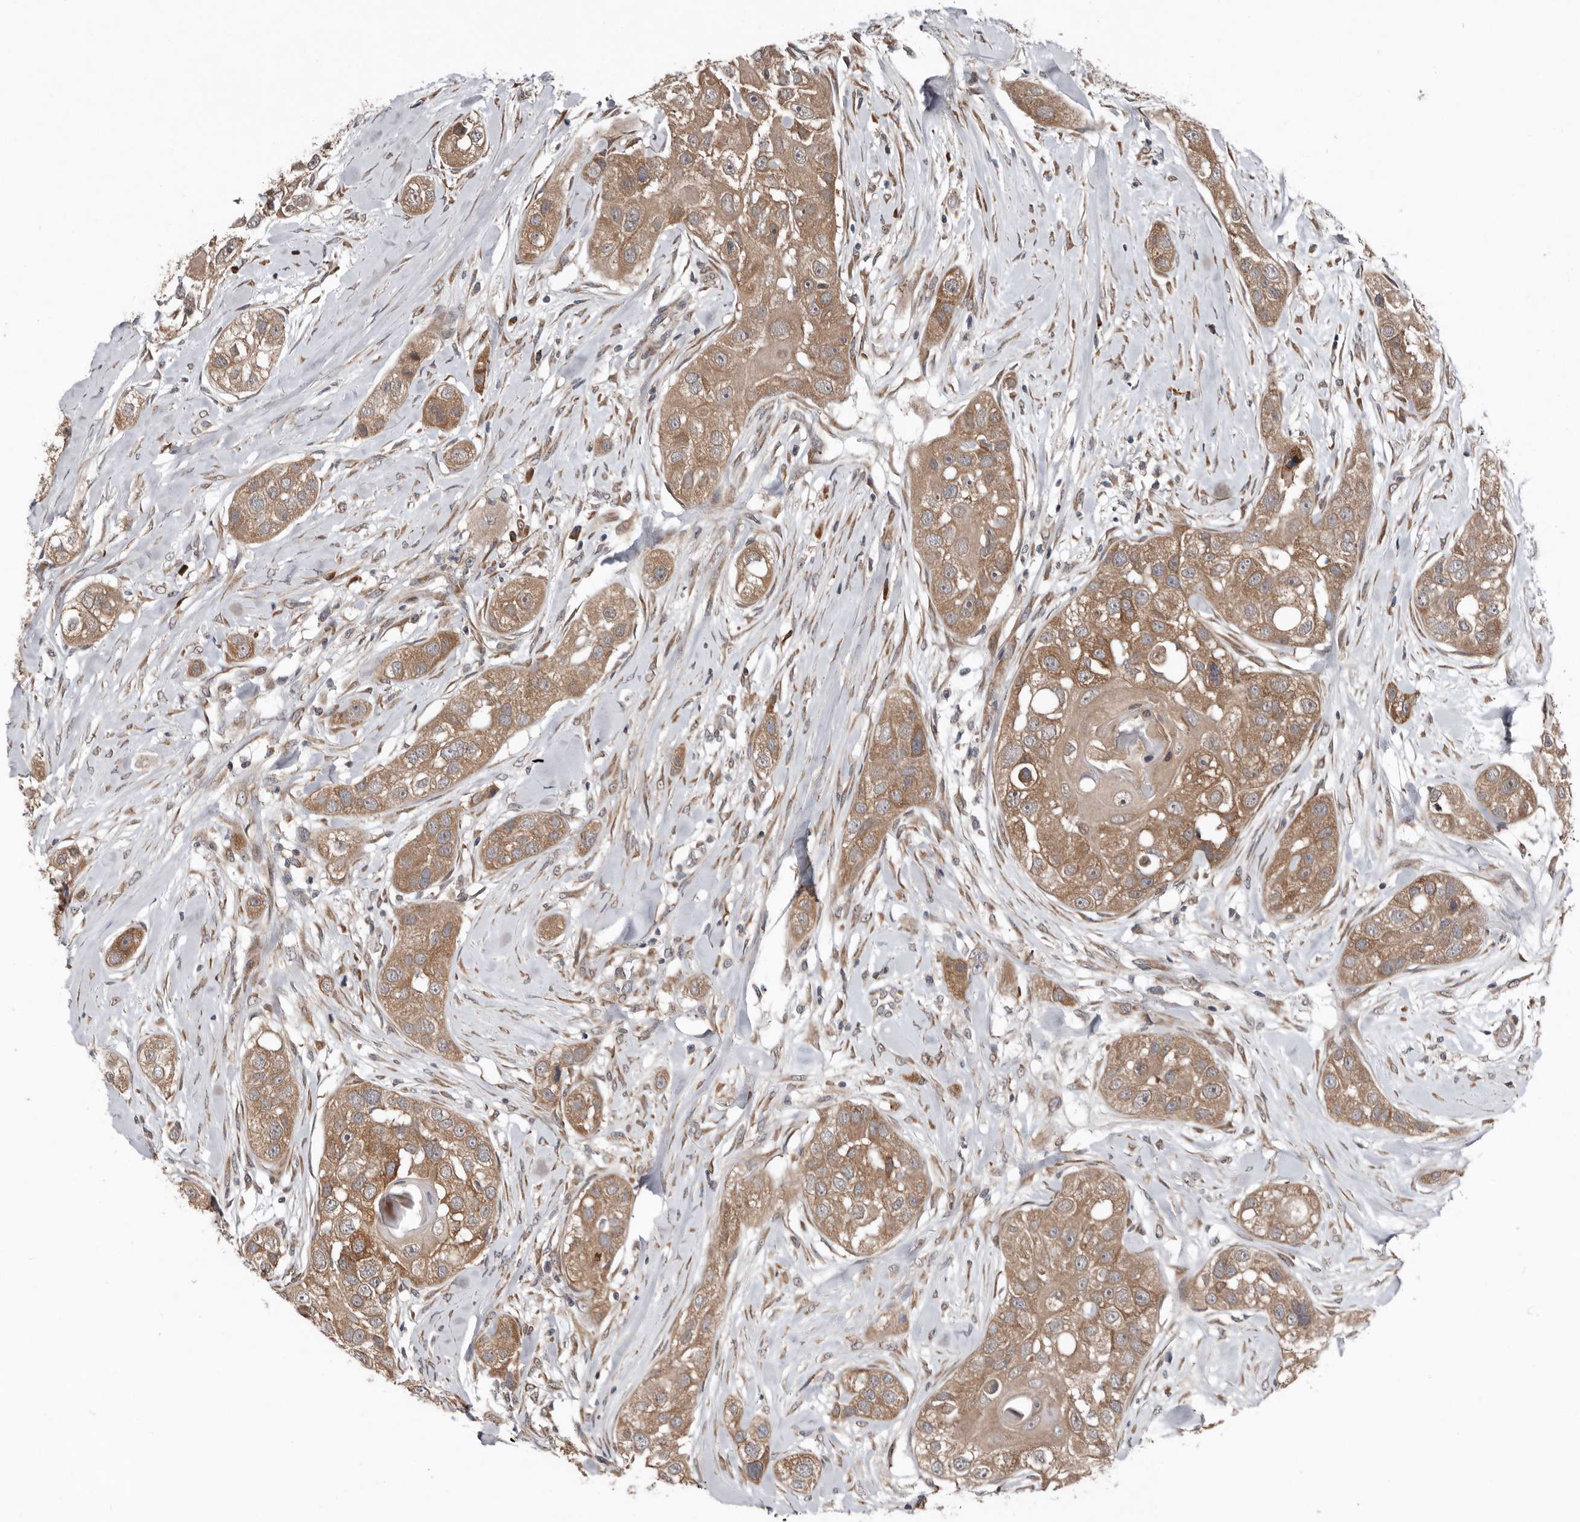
{"staining": {"intensity": "moderate", "quantity": ">75%", "location": "cytoplasmic/membranous"}, "tissue": "head and neck cancer", "cell_type": "Tumor cells", "image_type": "cancer", "snomed": [{"axis": "morphology", "description": "Normal tissue, NOS"}, {"axis": "morphology", "description": "Squamous cell carcinoma, NOS"}, {"axis": "topography", "description": "Skeletal muscle"}, {"axis": "topography", "description": "Head-Neck"}], "caption": "Squamous cell carcinoma (head and neck) tissue reveals moderate cytoplasmic/membranous expression in about >75% of tumor cells, visualized by immunohistochemistry.", "gene": "CHML", "patient": {"sex": "male", "age": 51}}